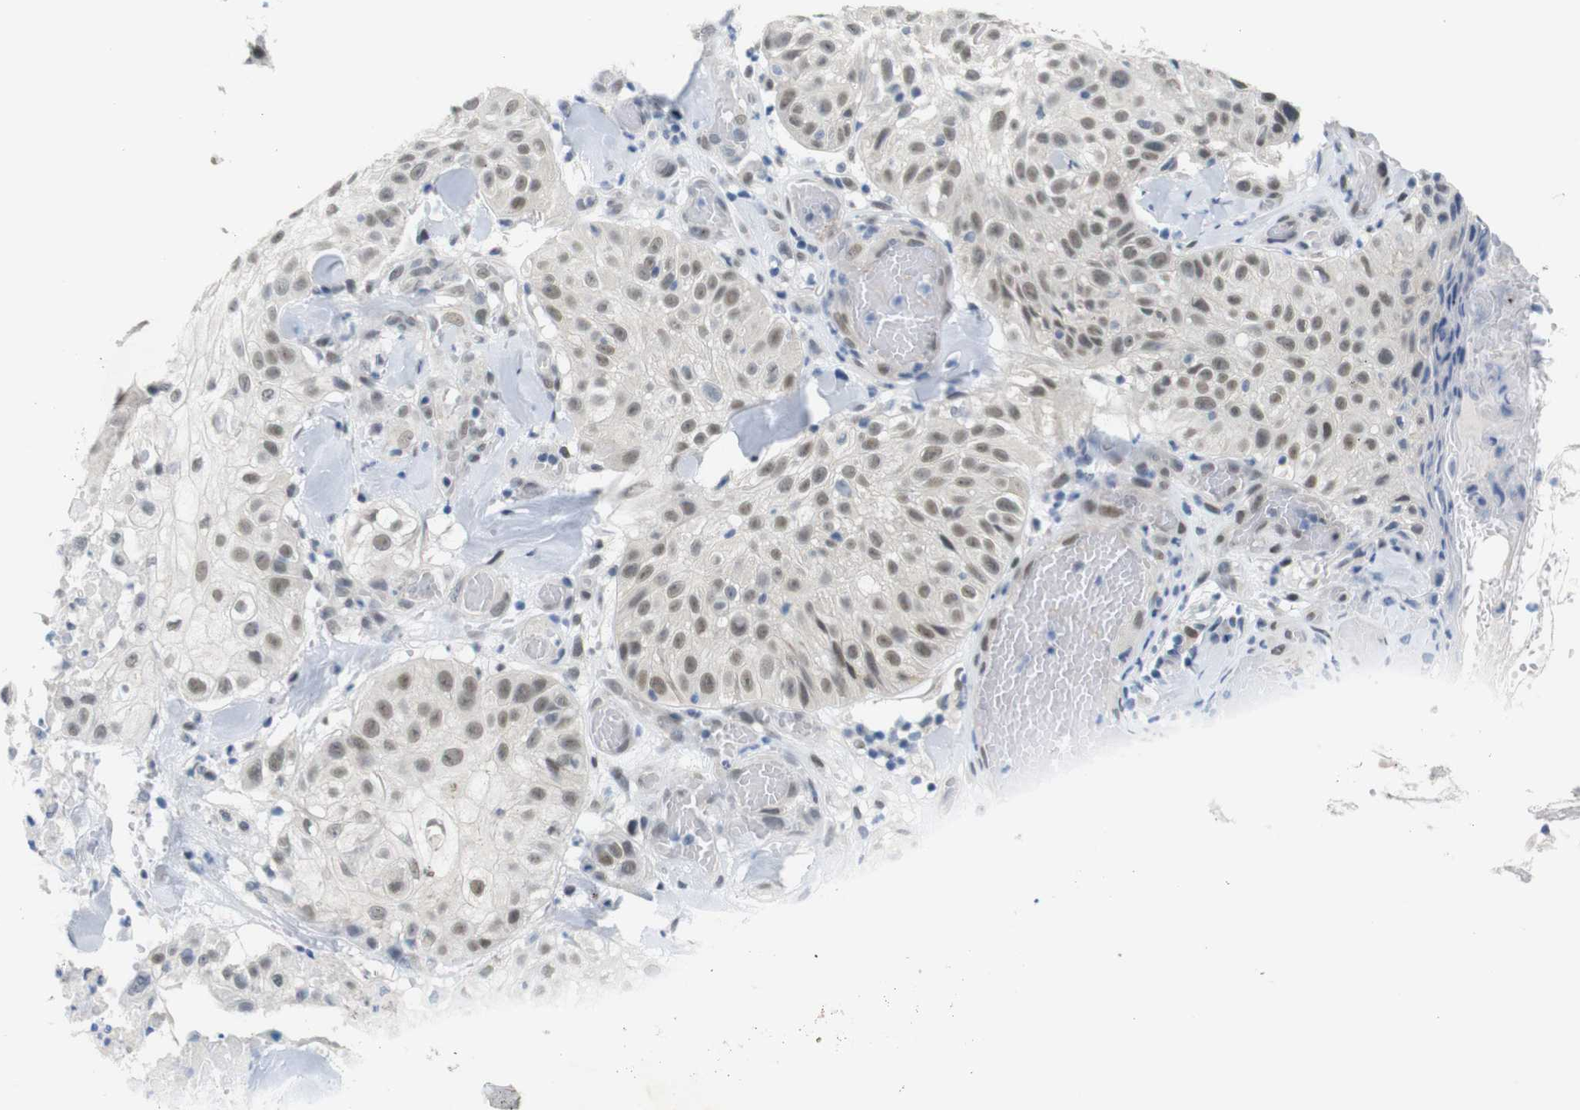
{"staining": {"intensity": "weak", "quantity": ">75%", "location": "nuclear"}, "tissue": "skin cancer", "cell_type": "Tumor cells", "image_type": "cancer", "snomed": [{"axis": "morphology", "description": "Squamous cell carcinoma, NOS"}, {"axis": "topography", "description": "Skin"}], "caption": "A brown stain highlights weak nuclear positivity of a protein in squamous cell carcinoma (skin) tumor cells. Using DAB (3,3'-diaminobenzidine) (brown) and hematoxylin (blue) stains, captured at high magnification using brightfield microscopy.", "gene": "GPR158", "patient": {"sex": "male", "age": 86}}